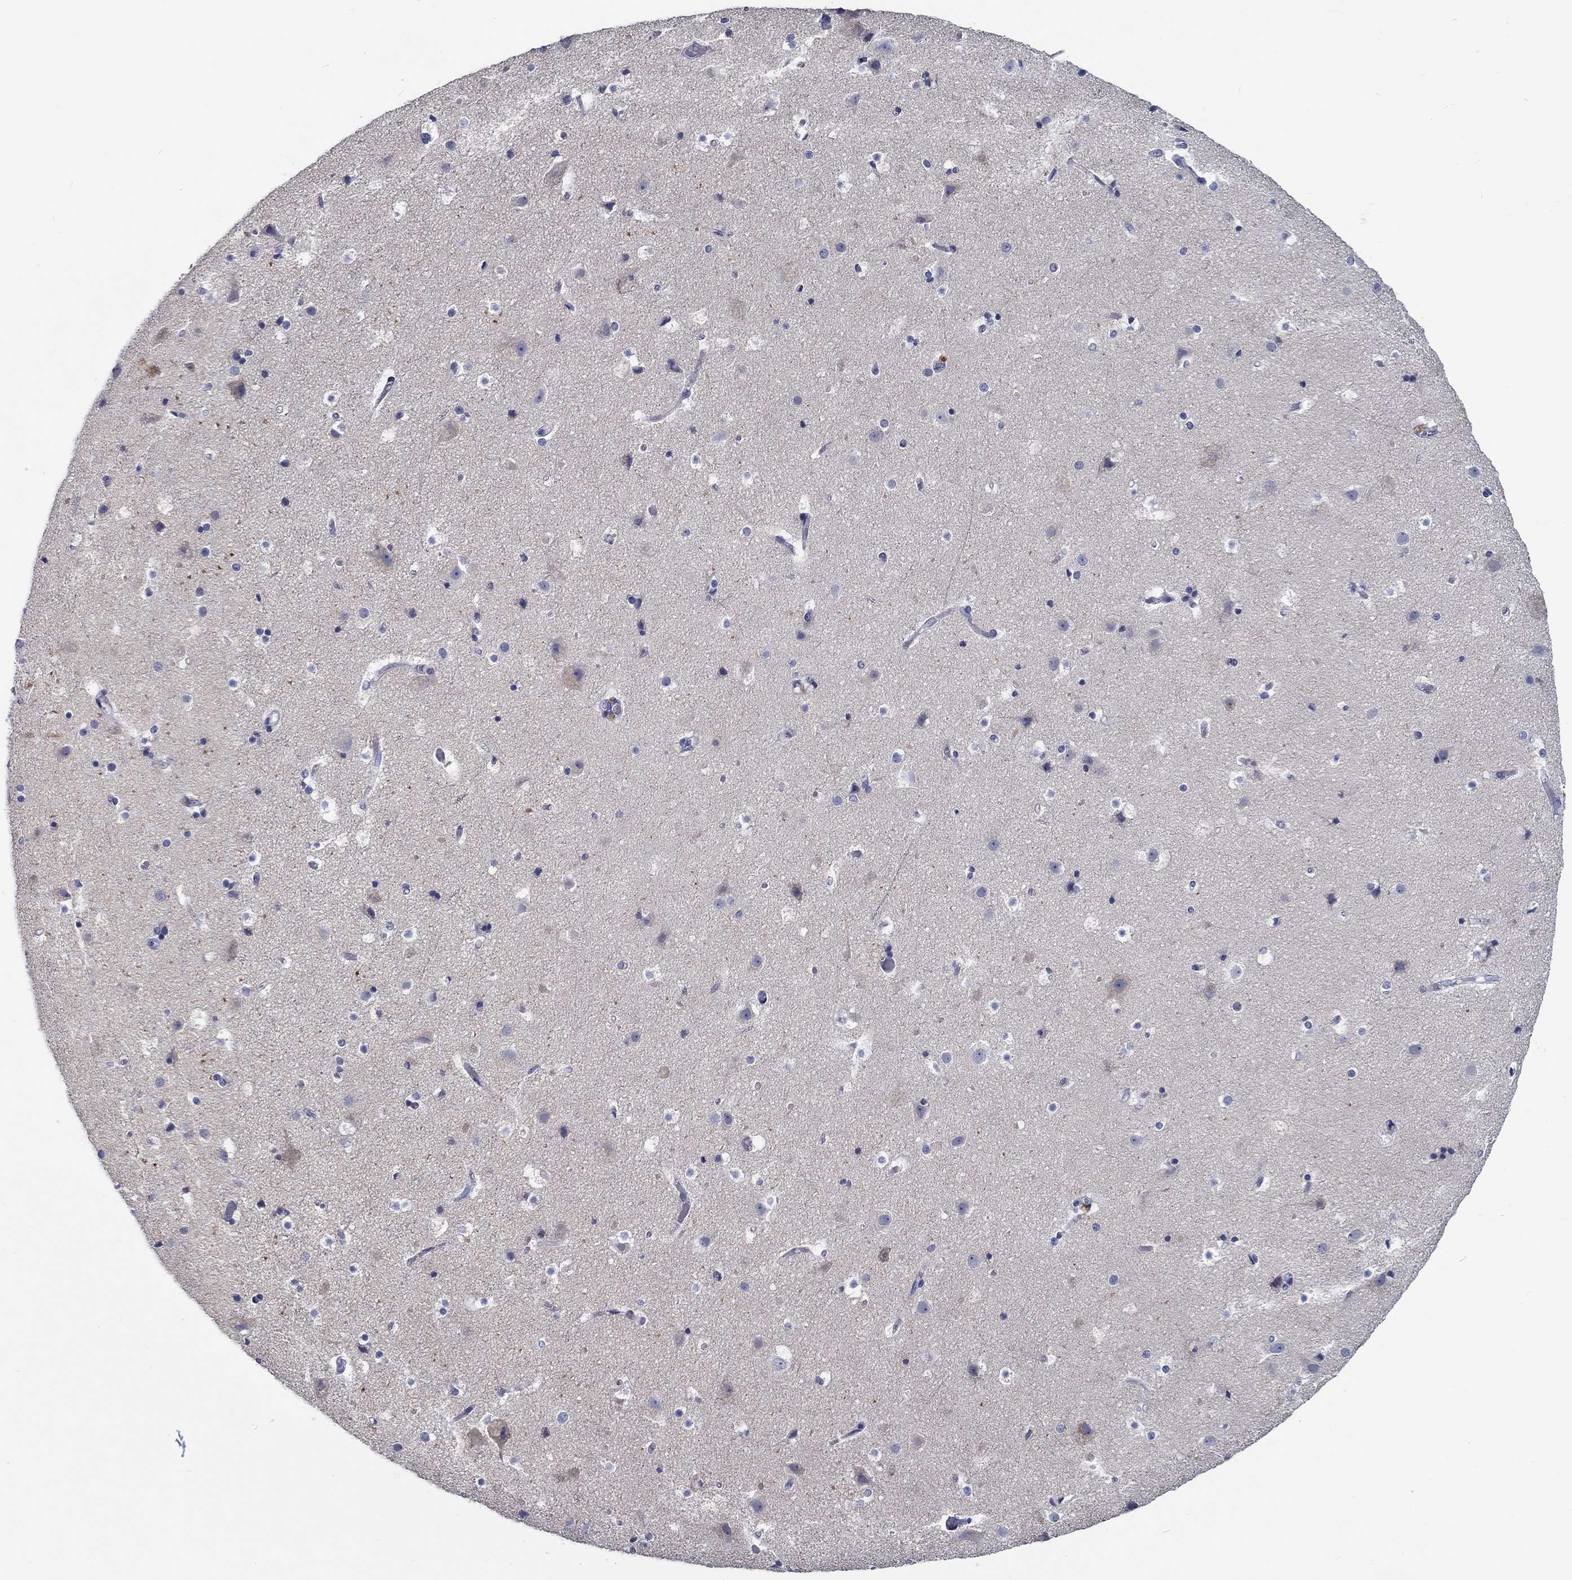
{"staining": {"intensity": "negative", "quantity": "none", "location": "none"}, "tissue": "cerebral cortex", "cell_type": "Endothelial cells", "image_type": "normal", "snomed": [{"axis": "morphology", "description": "Normal tissue, NOS"}, {"axis": "topography", "description": "Cerebral cortex"}], "caption": "Immunohistochemistry (IHC) micrograph of normal human cerebral cortex stained for a protein (brown), which demonstrates no expression in endothelial cells. (DAB immunohistochemistry (IHC), high magnification).", "gene": "MYBPC1", "patient": {"sex": "female", "age": 52}}